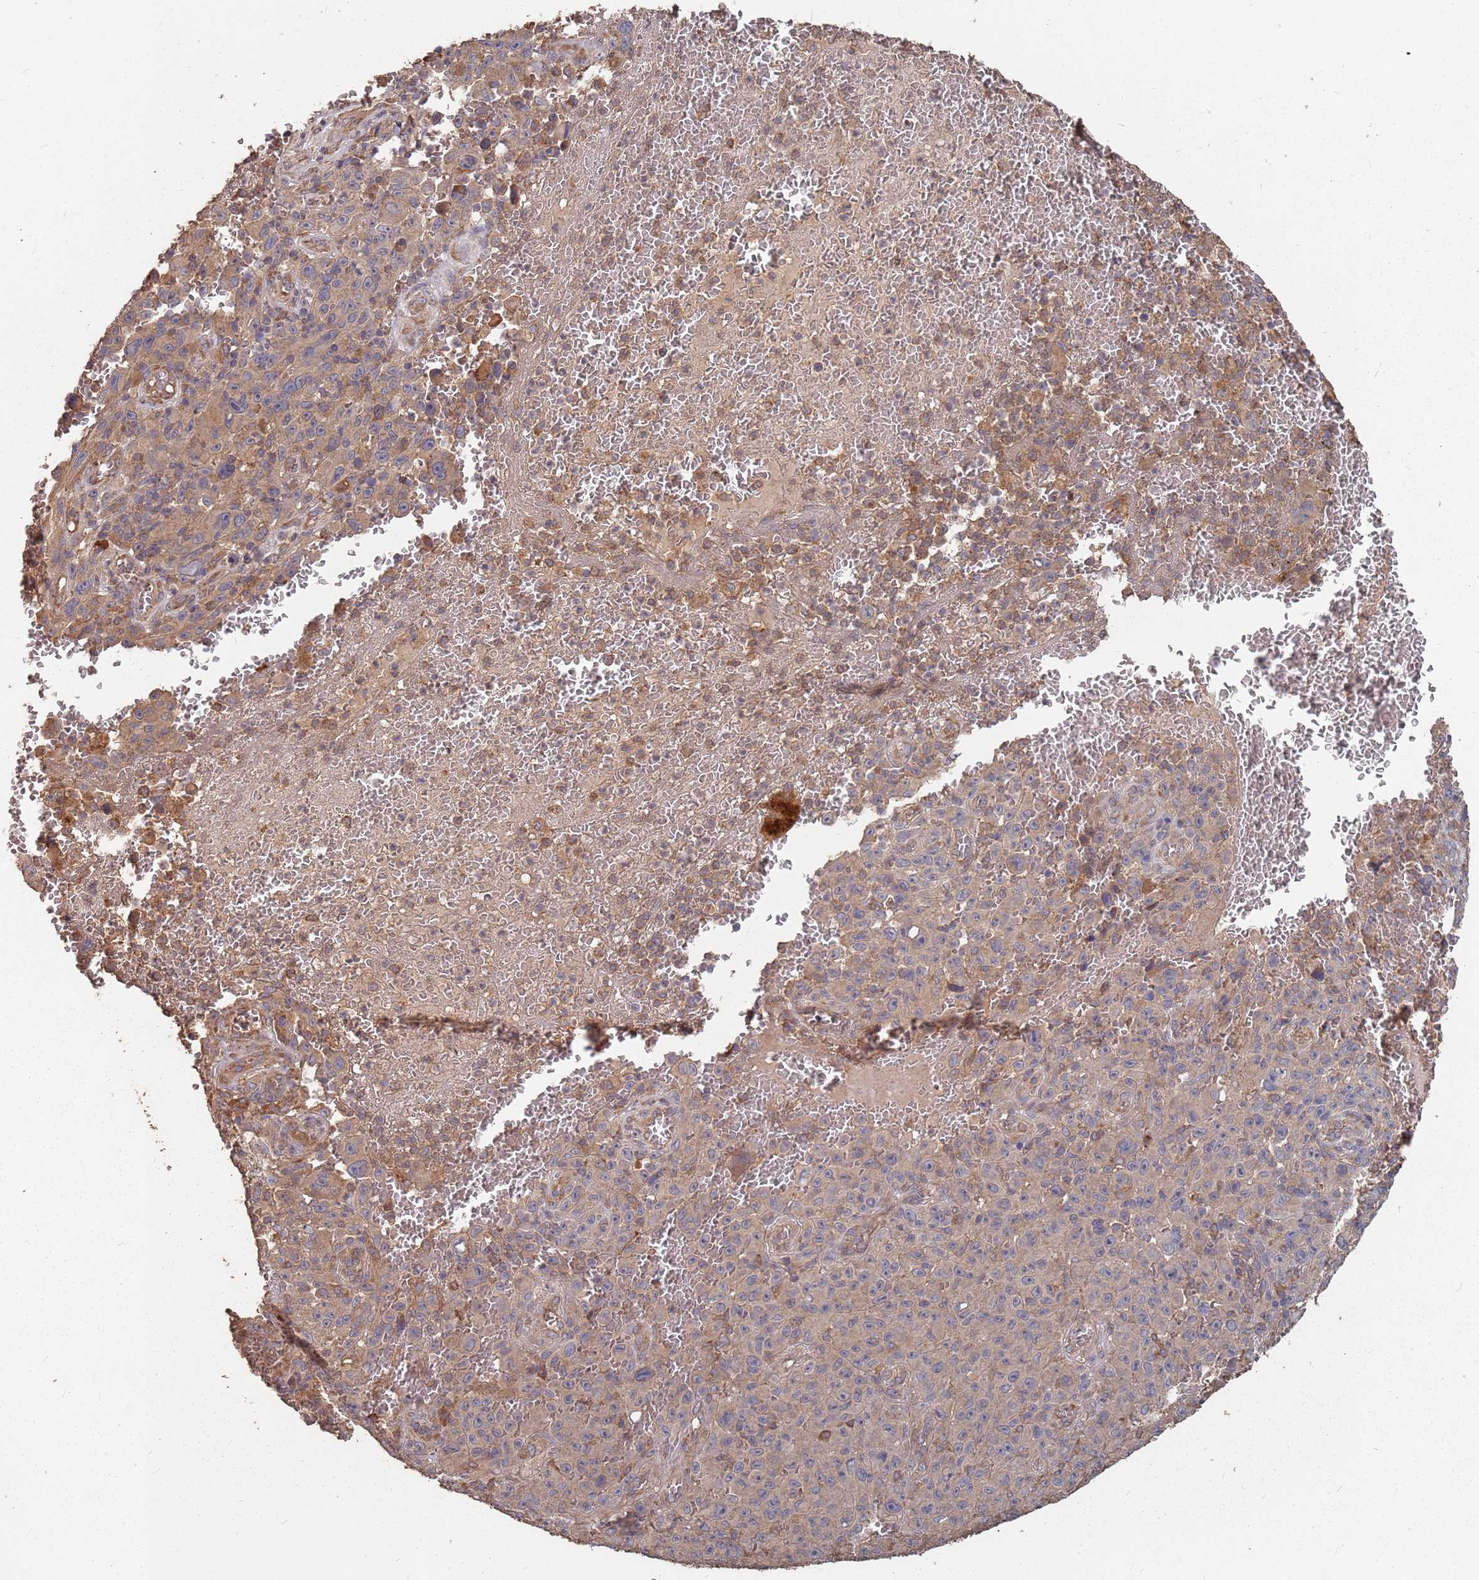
{"staining": {"intensity": "weak", "quantity": "25%-75%", "location": "cytoplasmic/membranous"}, "tissue": "melanoma", "cell_type": "Tumor cells", "image_type": "cancer", "snomed": [{"axis": "morphology", "description": "Malignant melanoma, NOS"}, {"axis": "topography", "description": "Skin"}], "caption": "Immunohistochemistry (DAB (3,3'-diaminobenzidine)) staining of human melanoma demonstrates weak cytoplasmic/membranous protein positivity in approximately 25%-75% of tumor cells.", "gene": "ATG5", "patient": {"sex": "female", "age": 82}}